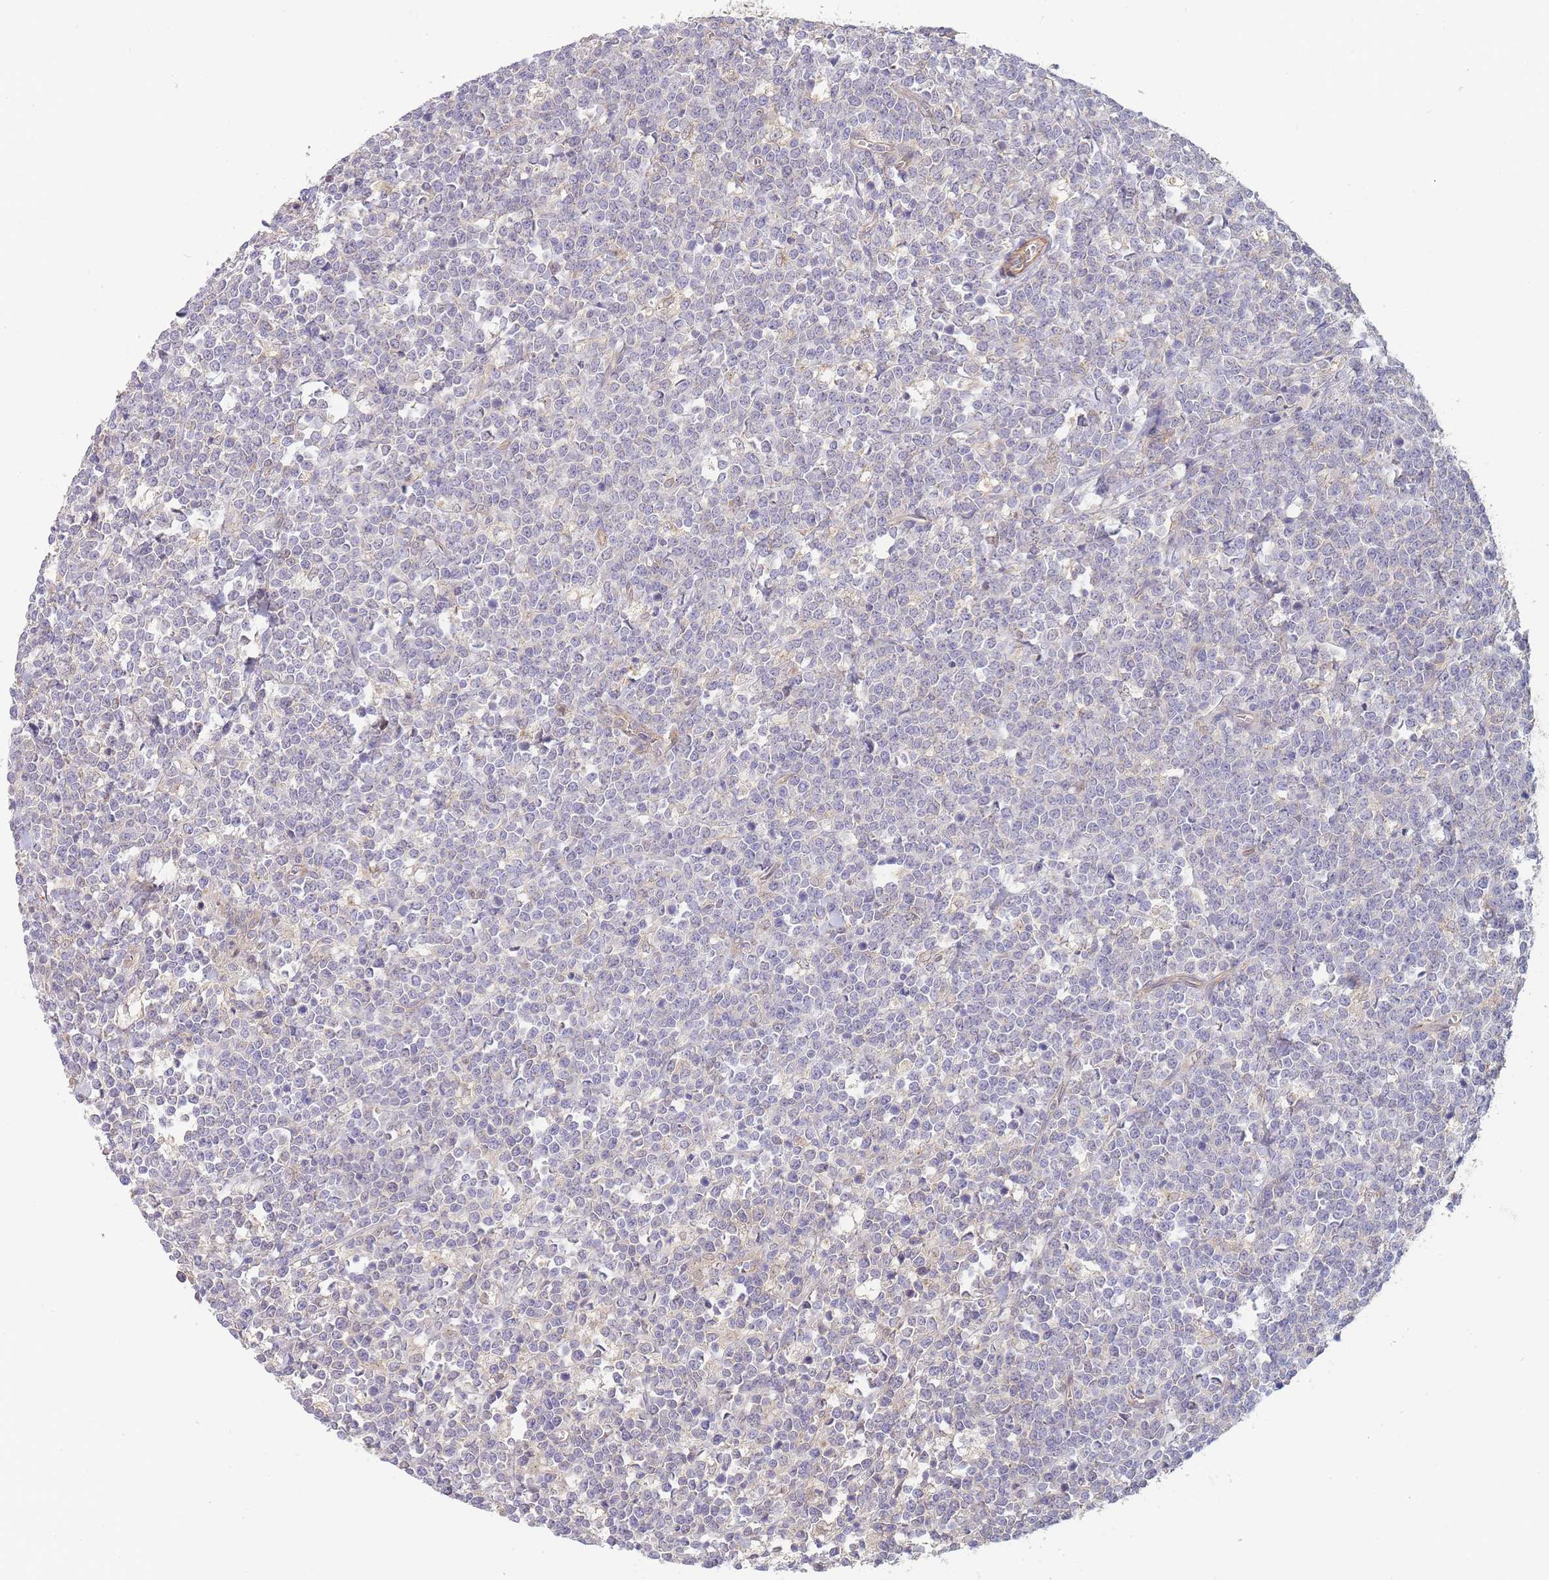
{"staining": {"intensity": "negative", "quantity": "none", "location": "none"}, "tissue": "lymphoma", "cell_type": "Tumor cells", "image_type": "cancer", "snomed": [{"axis": "morphology", "description": "Malignant lymphoma, non-Hodgkin's type, High grade"}, {"axis": "topography", "description": "Small intestine"}], "caption": "Human lymphoma stained for a protein using immunohistochemistry reveals no staining in tumor cells.", "gene": "NDUFAF5", "patient": {"sex": "male", "age": 8}}